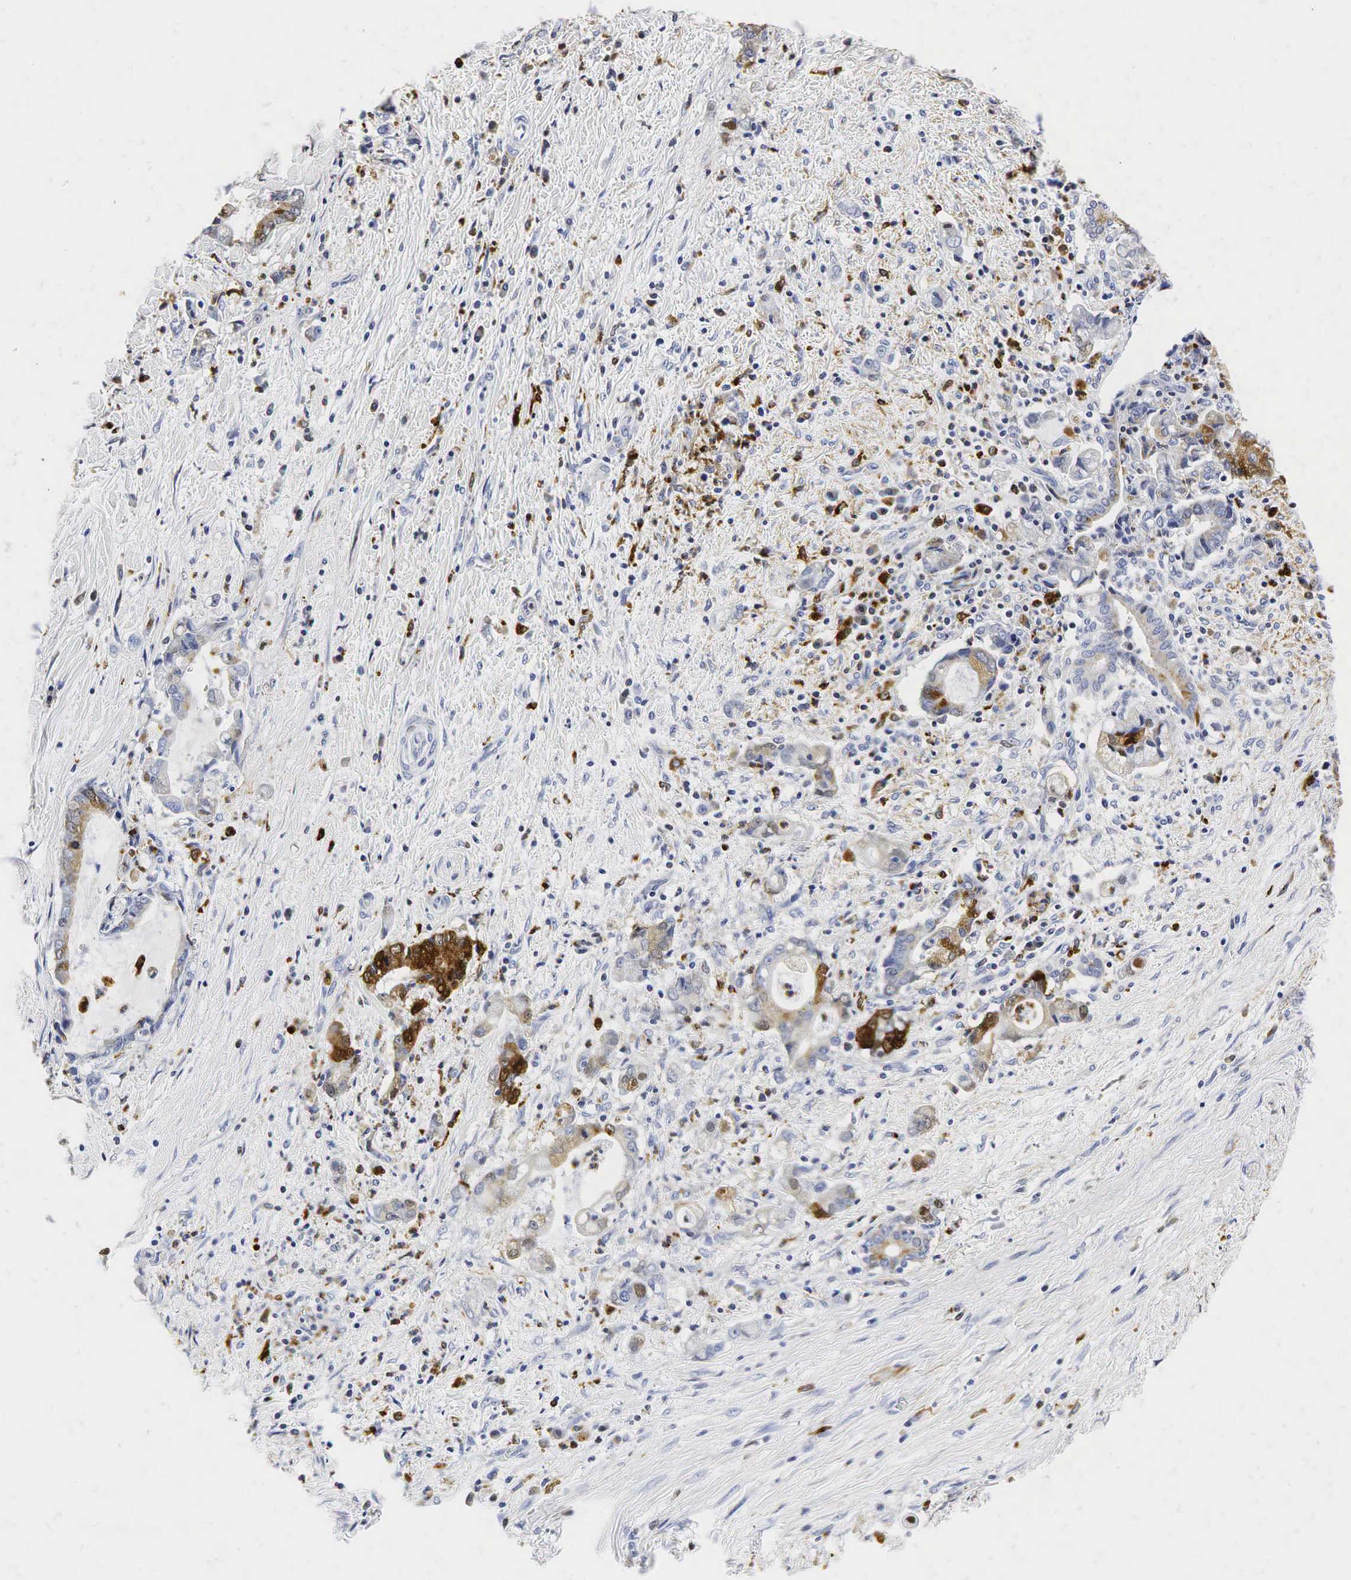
{"staining": {"intensity": "strong", "quantity": "25%-75%", "location": "cytoplasmic/membranous"}, "tissue": "liver cancer", "cell_type": "Tumor cells", "image_type": "cancer", "snomed": [{"axis": "morphology", "description": "Cholangiocarcinoma"}, {"axis": "topography", "description": "Liver"}], "caption": "Human liver cancer stained with a brown dye shows strong cytoplasmic/membranous positive positivity in approximately 25%-75% of tumor cells.", "gene": "LYZ", "patient": {"sex": "male", "age": 57}}